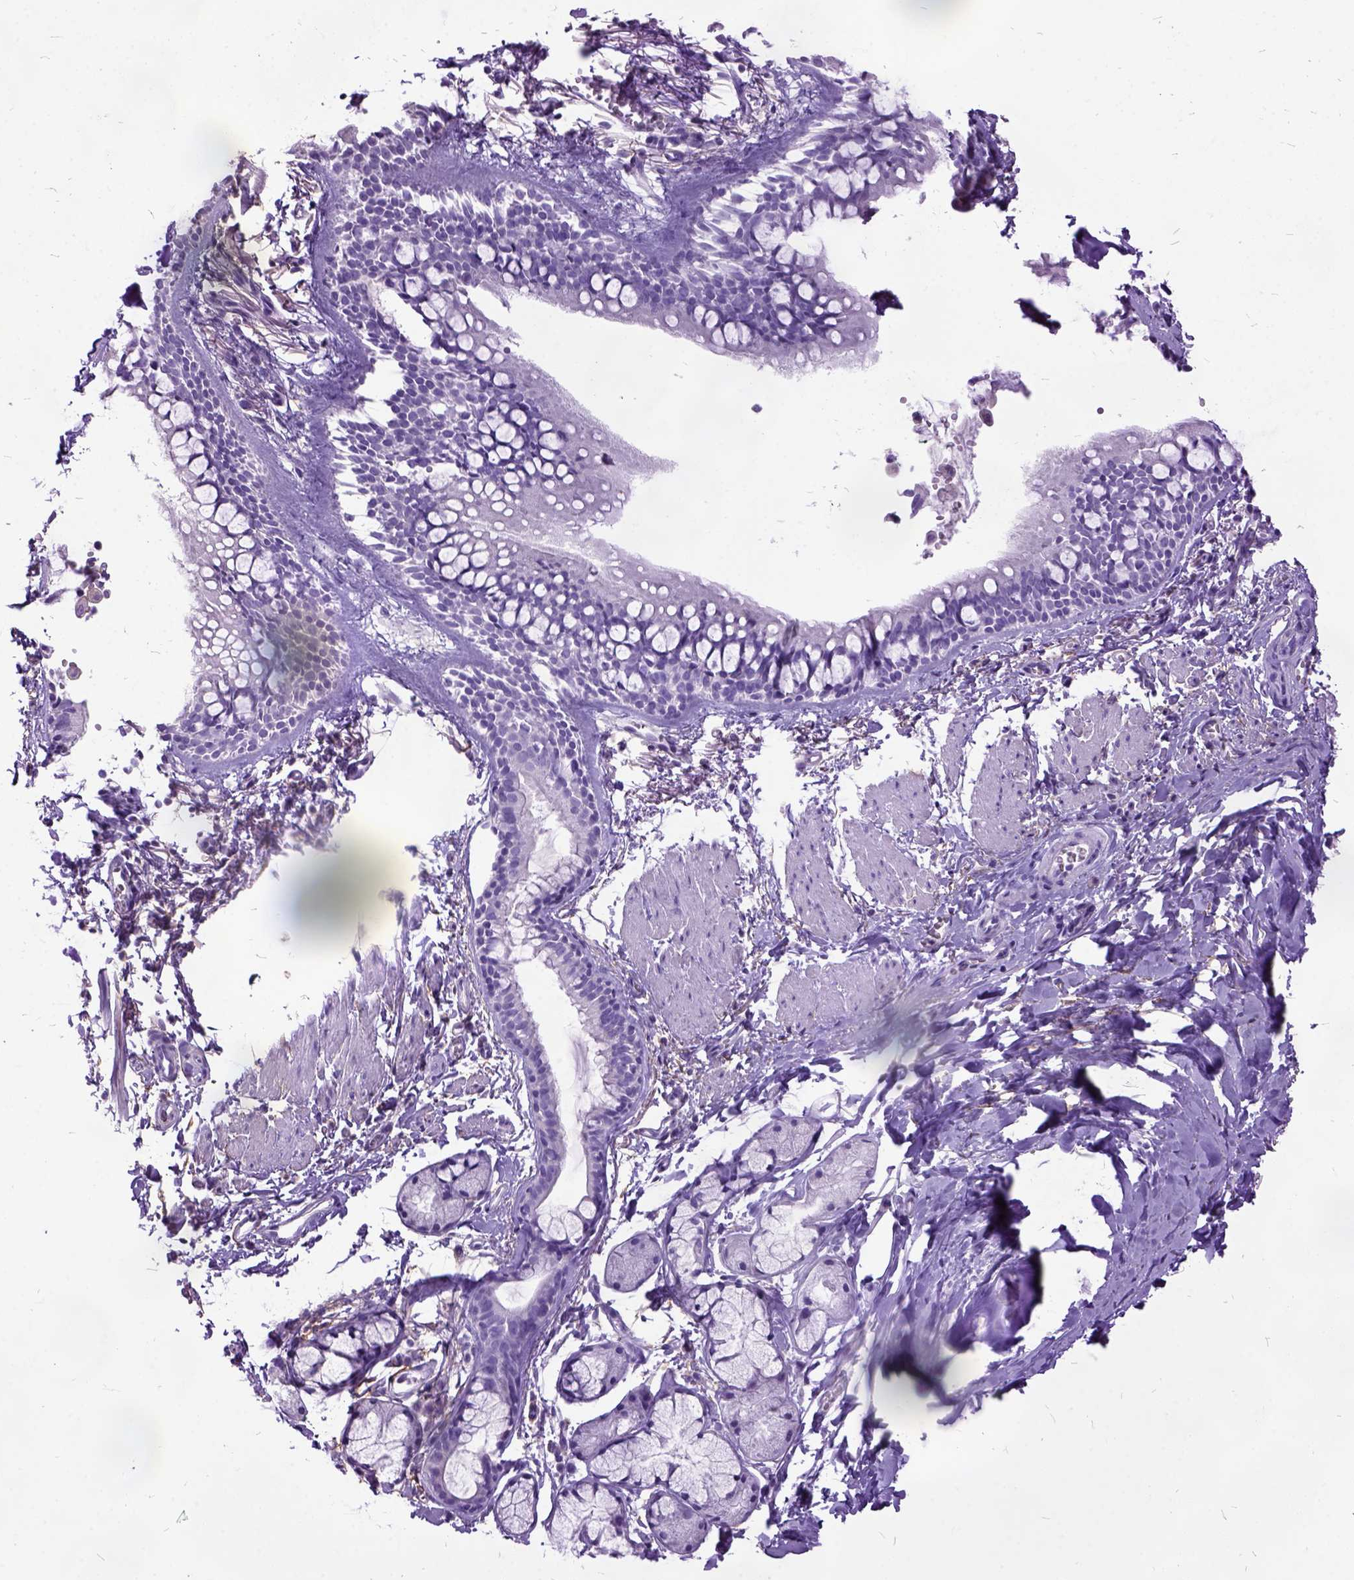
{"staining": {"intensity": "negative", "quantity": "none", "location": "none"}, "tissue": "bronchus", "cell_type": "Respiratory epithelial cells", "image_type": "normal", "snomed": [{"axis": "morphology", "description": "Normal tissue, NOS"}, {"axis": "topography", "description": "Bronchus"}], "caption": "Micrograph shows no significant protein positivity in respiratory epithelial cells of benign bronchus.", "gene": "MME", "patient": {"sex": "female", "age": 59}}